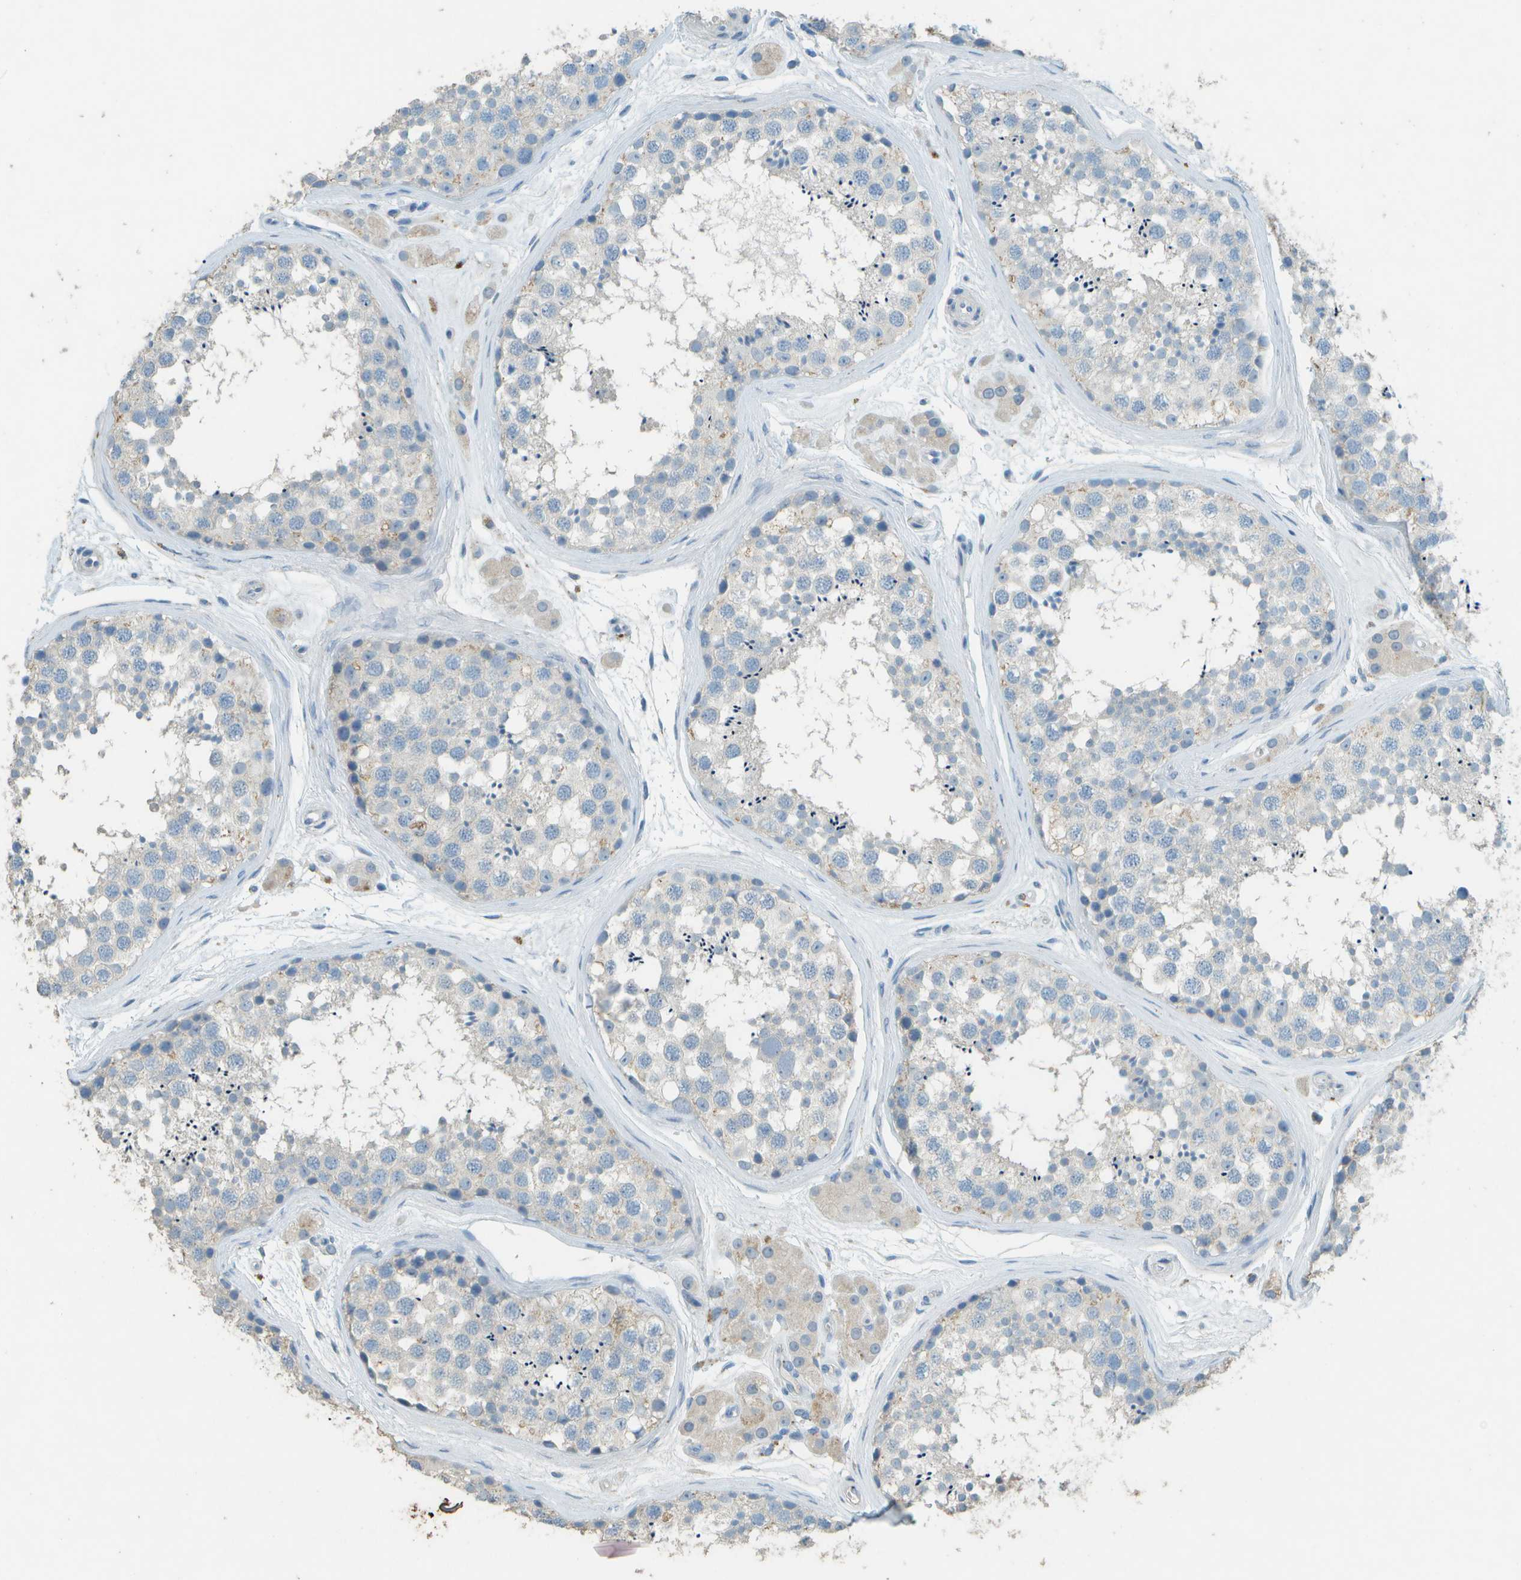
{"staining": {"intensity": "weak", "quantity": "<25%", "location": "cytoplasmic/membranous"}, "tissue": "testis", "cell_type": "Cells in seminiferous ducts", "image_type": "normal", "snomed": [{"axis": "morphology", "description": "Normal tissue, NOS"}, {"axis": "topography", "description": "Testis"}], "caption": "Immunohistochemistry (IHC) photomicrograph of unremarkable human testis stained for a protein (brown), which displays no expression in cells in seminiferous ducts. (DAB immunohistochemistry (IHC), high magnification).", "gene": "LGI2", "patient": {"sex": "male", "age": 56}}